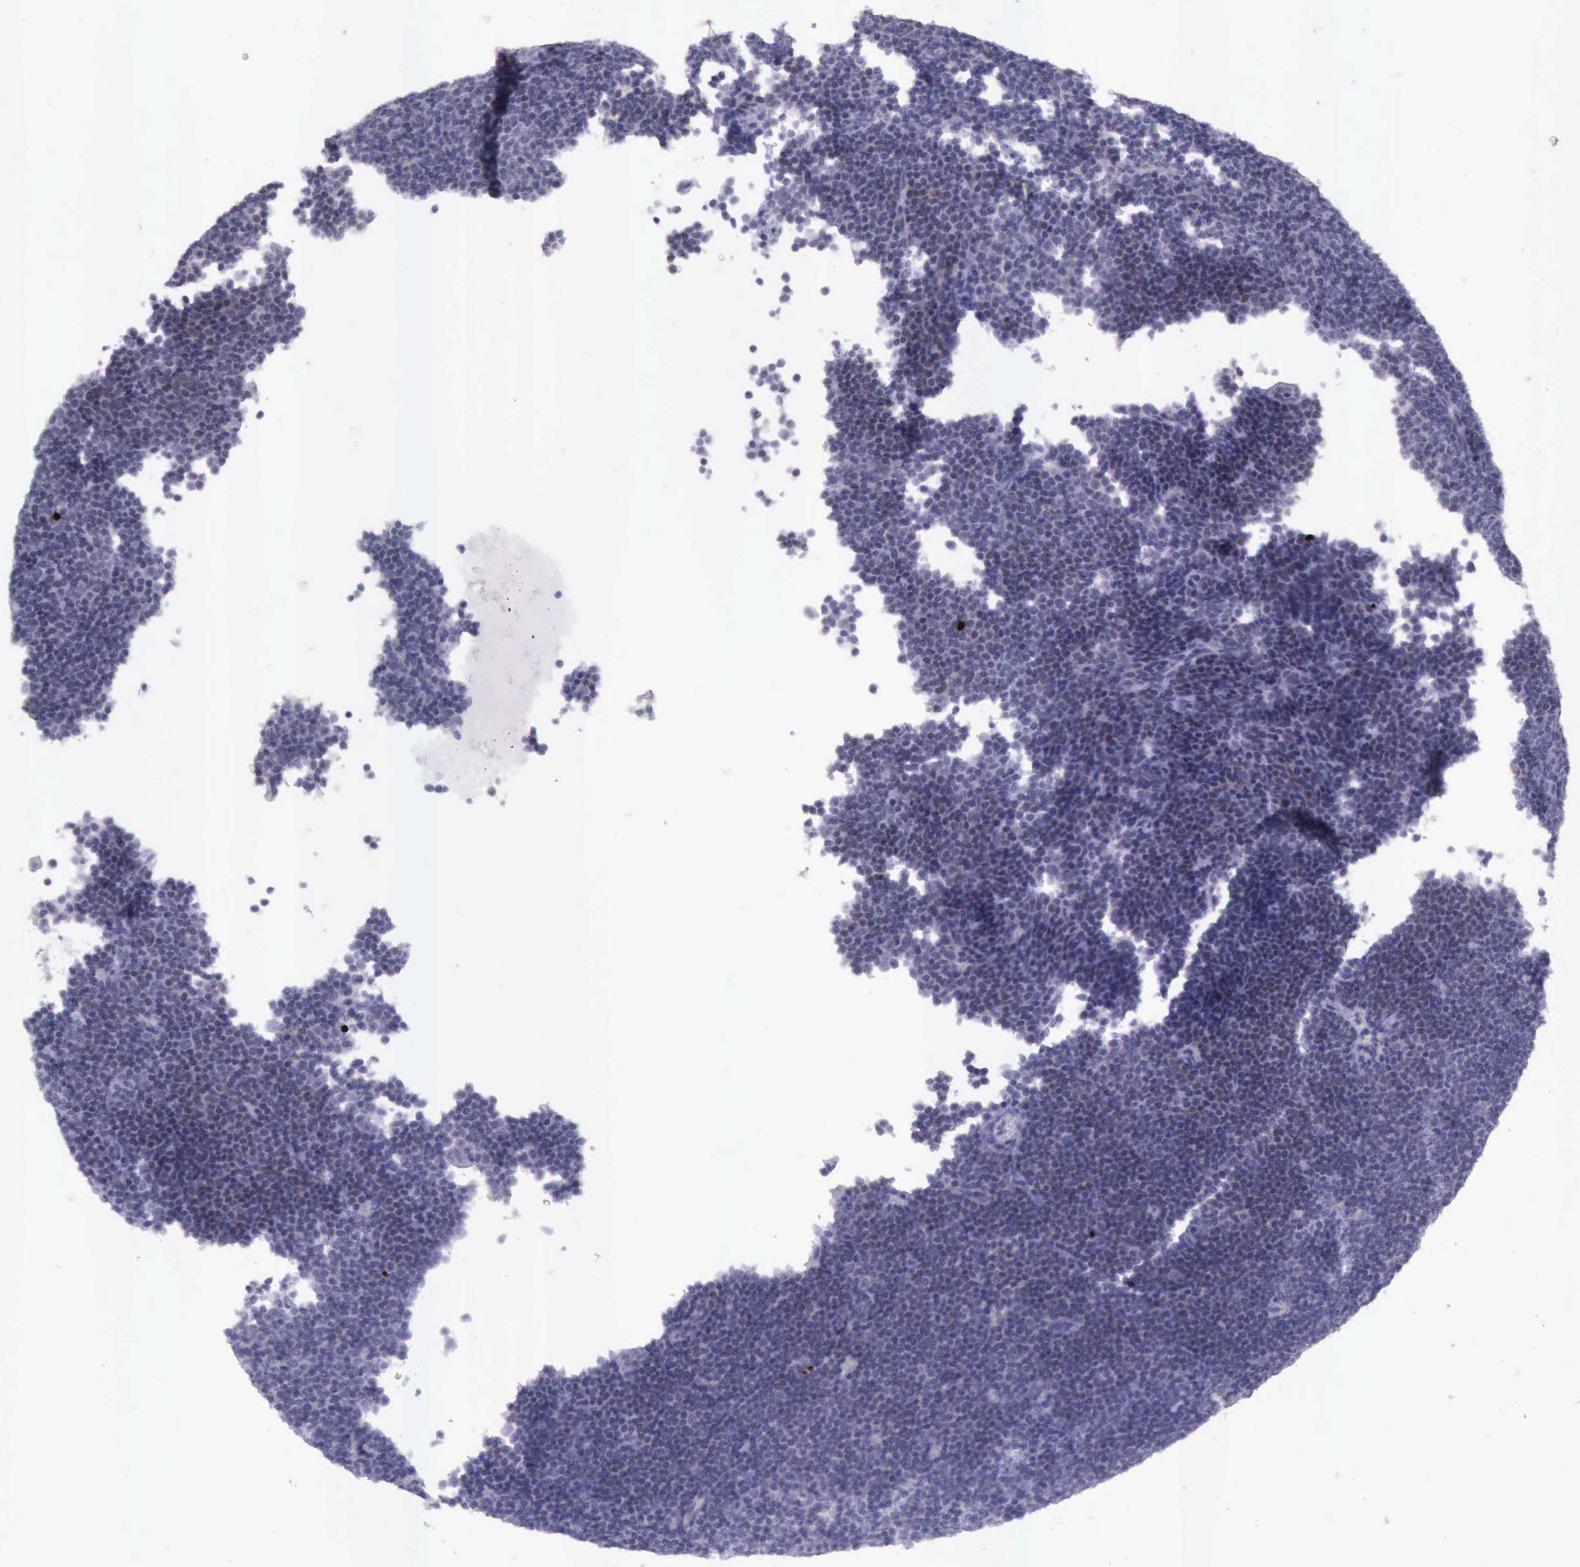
{"staining": {"intensity": "strong", "quantity": "<25%", "location": "nuclear"}, "tissue": "lymphoma", "cell_type": "Tumor cells", "image_type": "cancer", "snomed": [{"axis": "morphology", "description": "Malignant lymphoma, non-Hodgkin's type, Low grade"}, {"axis": "topography", "description": "Lymph node"}], "caption": "Low-grade malignant lymphoma, non-Hodgkin's type tissue reveals strong nuclear staining in about <25% of tumor cells, visualized by immunohistochemistry.", "gene": "PARP1", "patient": {"sex": "male", "age": 57}}